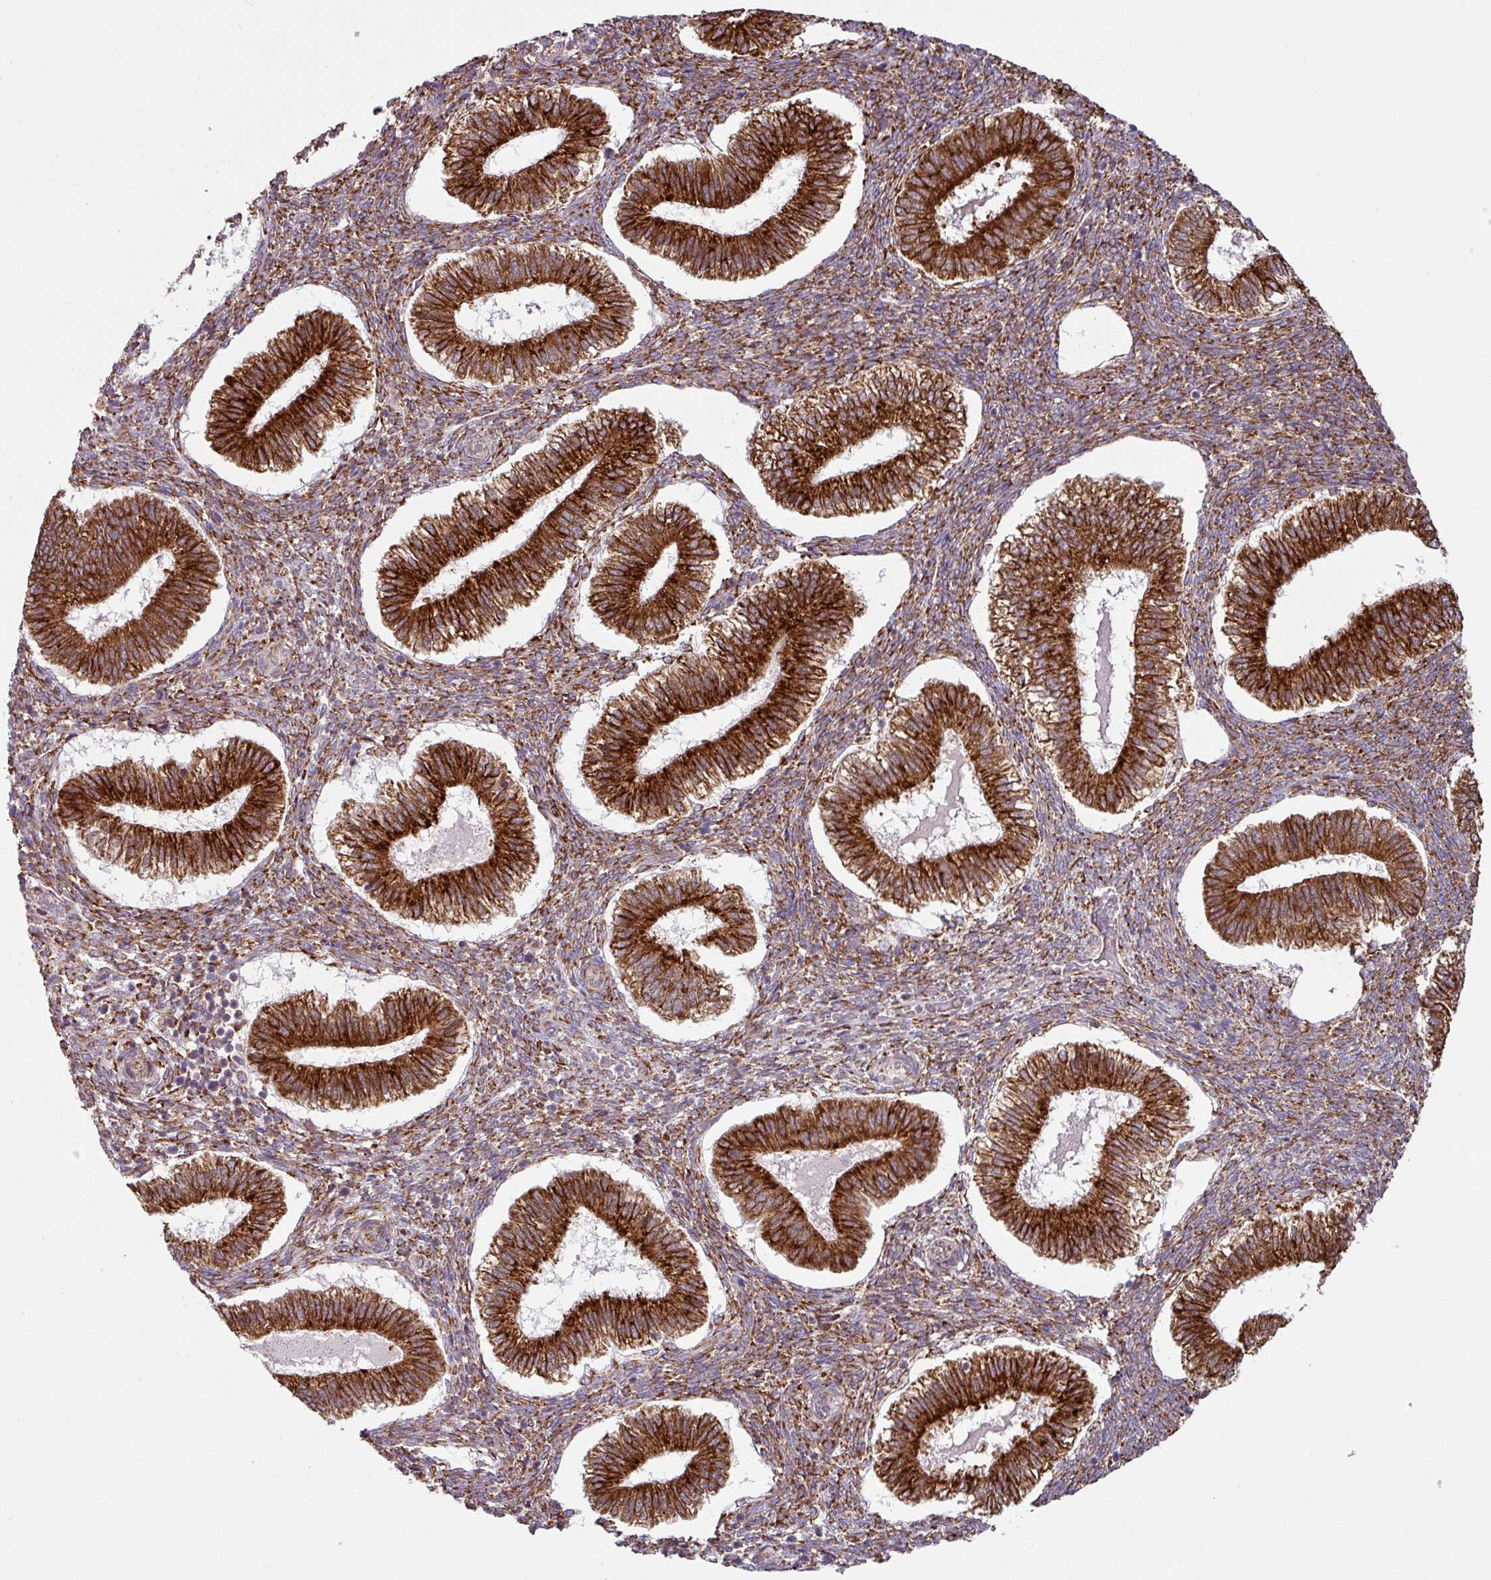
{"staining": {"intensity": "strong", "quantity": ">75%", "location": "cytoplasmic/membranous"}, "tissue": "endometrium", "cell_type": "Cells in endometrial stroma", "image_type": "normal", "snomed": [{"axis": "morphology", "description": "Normal tissue, NOS"}, {"axis": "topography", "description": "Endometrium"}], "caption": "Cells in endometrial stroma reveal high levels of strong cytoplasmic/membranous expression in about >75% of cells in benign human endometrium. Using DAB (3,3'-diaminobenzidine) (brown) and hematoxylin (blue) stains, captured at high magnification using brightfield microscopy.", "gene": "SLC39A7", "patient": {"sex": "female", "age": 25}}